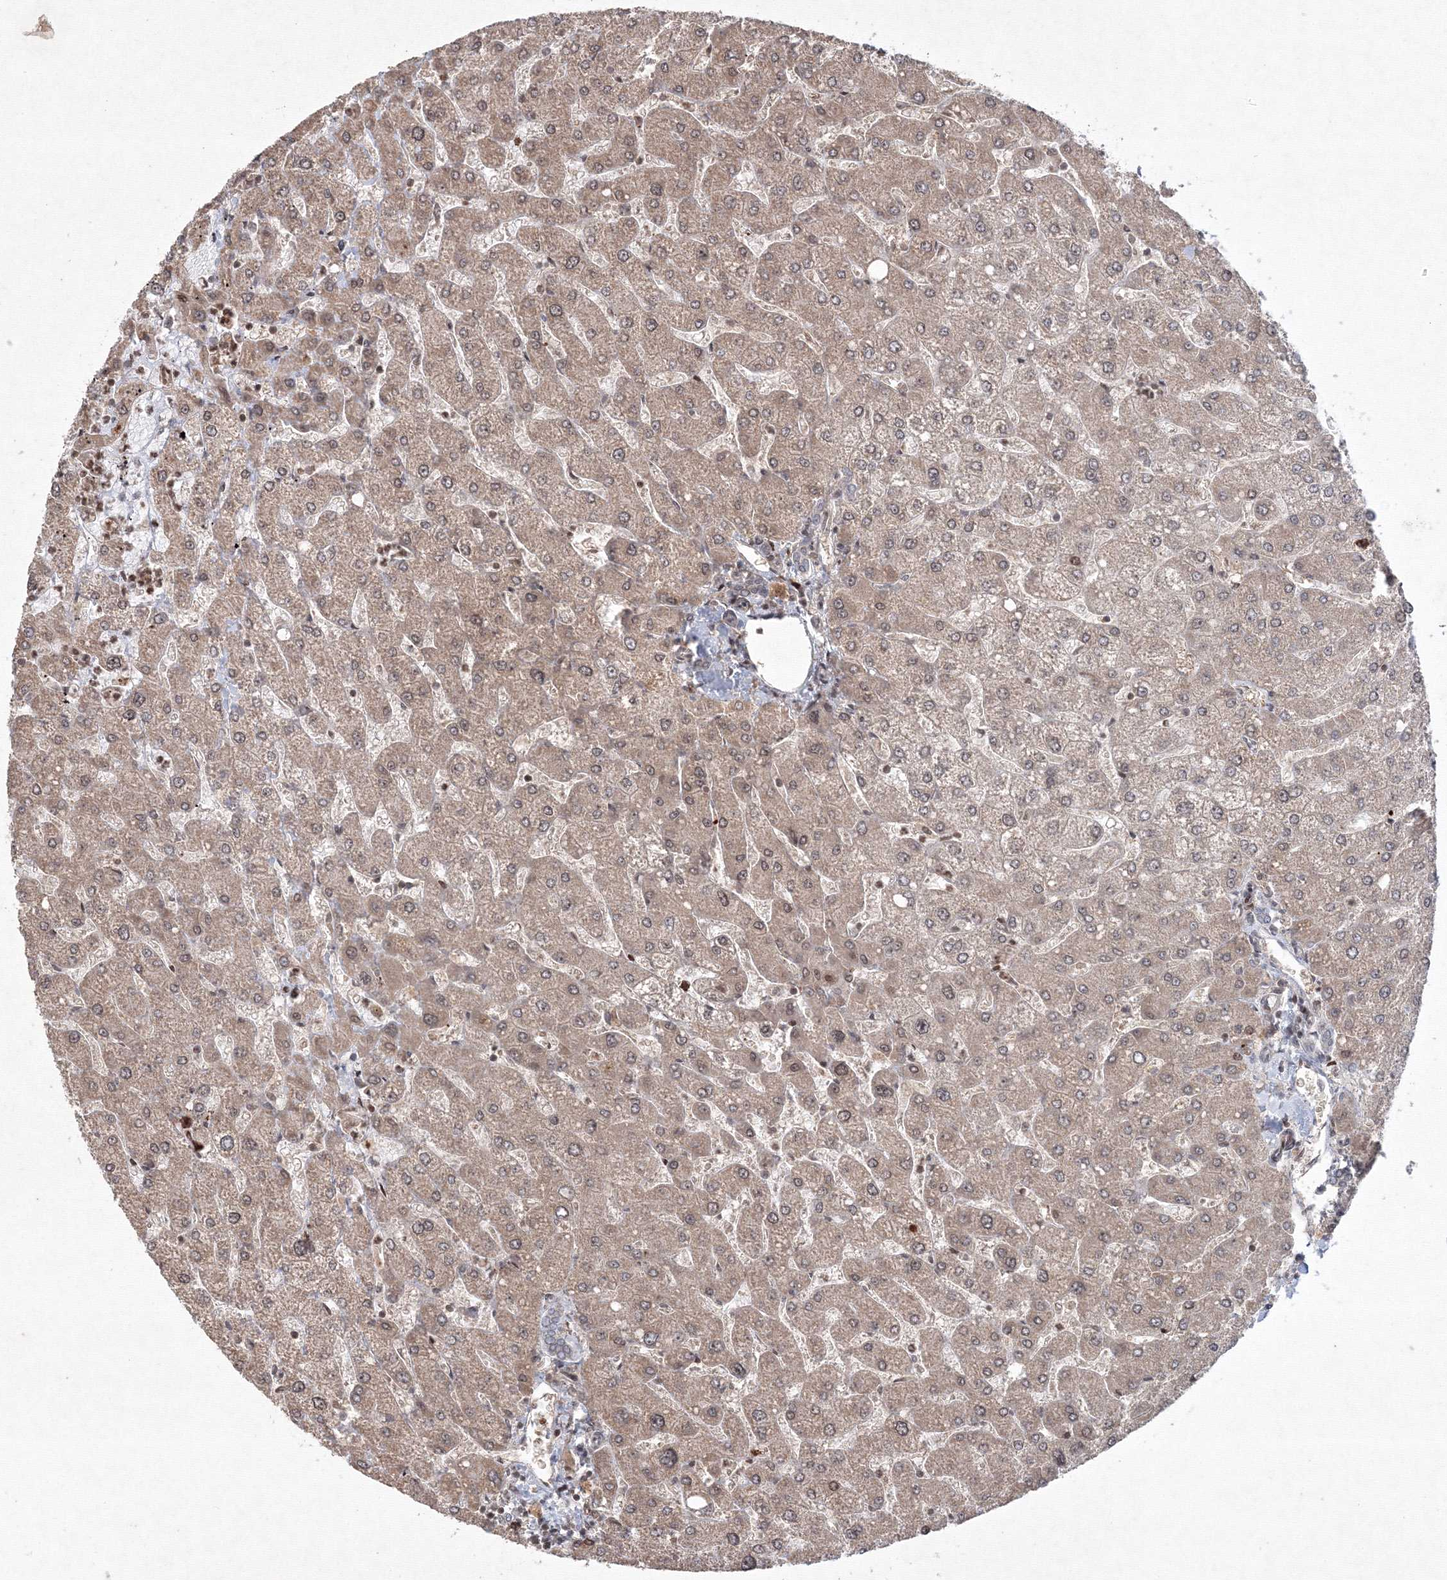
{"staining": {"intensity": "weak", "quantity": "25%-75%", "location": "cytoplasmic/membranous,nuclear"}, "tissue": "liver", "cell_type": "Cholangiocytes", "image_type": "normal", "snomed": [{"axis": "morphology", "description": "Normal tissue, NOS"}, {"axis": "topography", "description": "Liver"}], "caption": "An immunohistochemistry micrograph of benign tissue is shown. Protein staining in brown labels weak cytoplasmic/membranous,nuclear positivity in liver within cholangiocytes.", "gene": "MKRN2", "patient": {"sex": "male", "age": 55}}